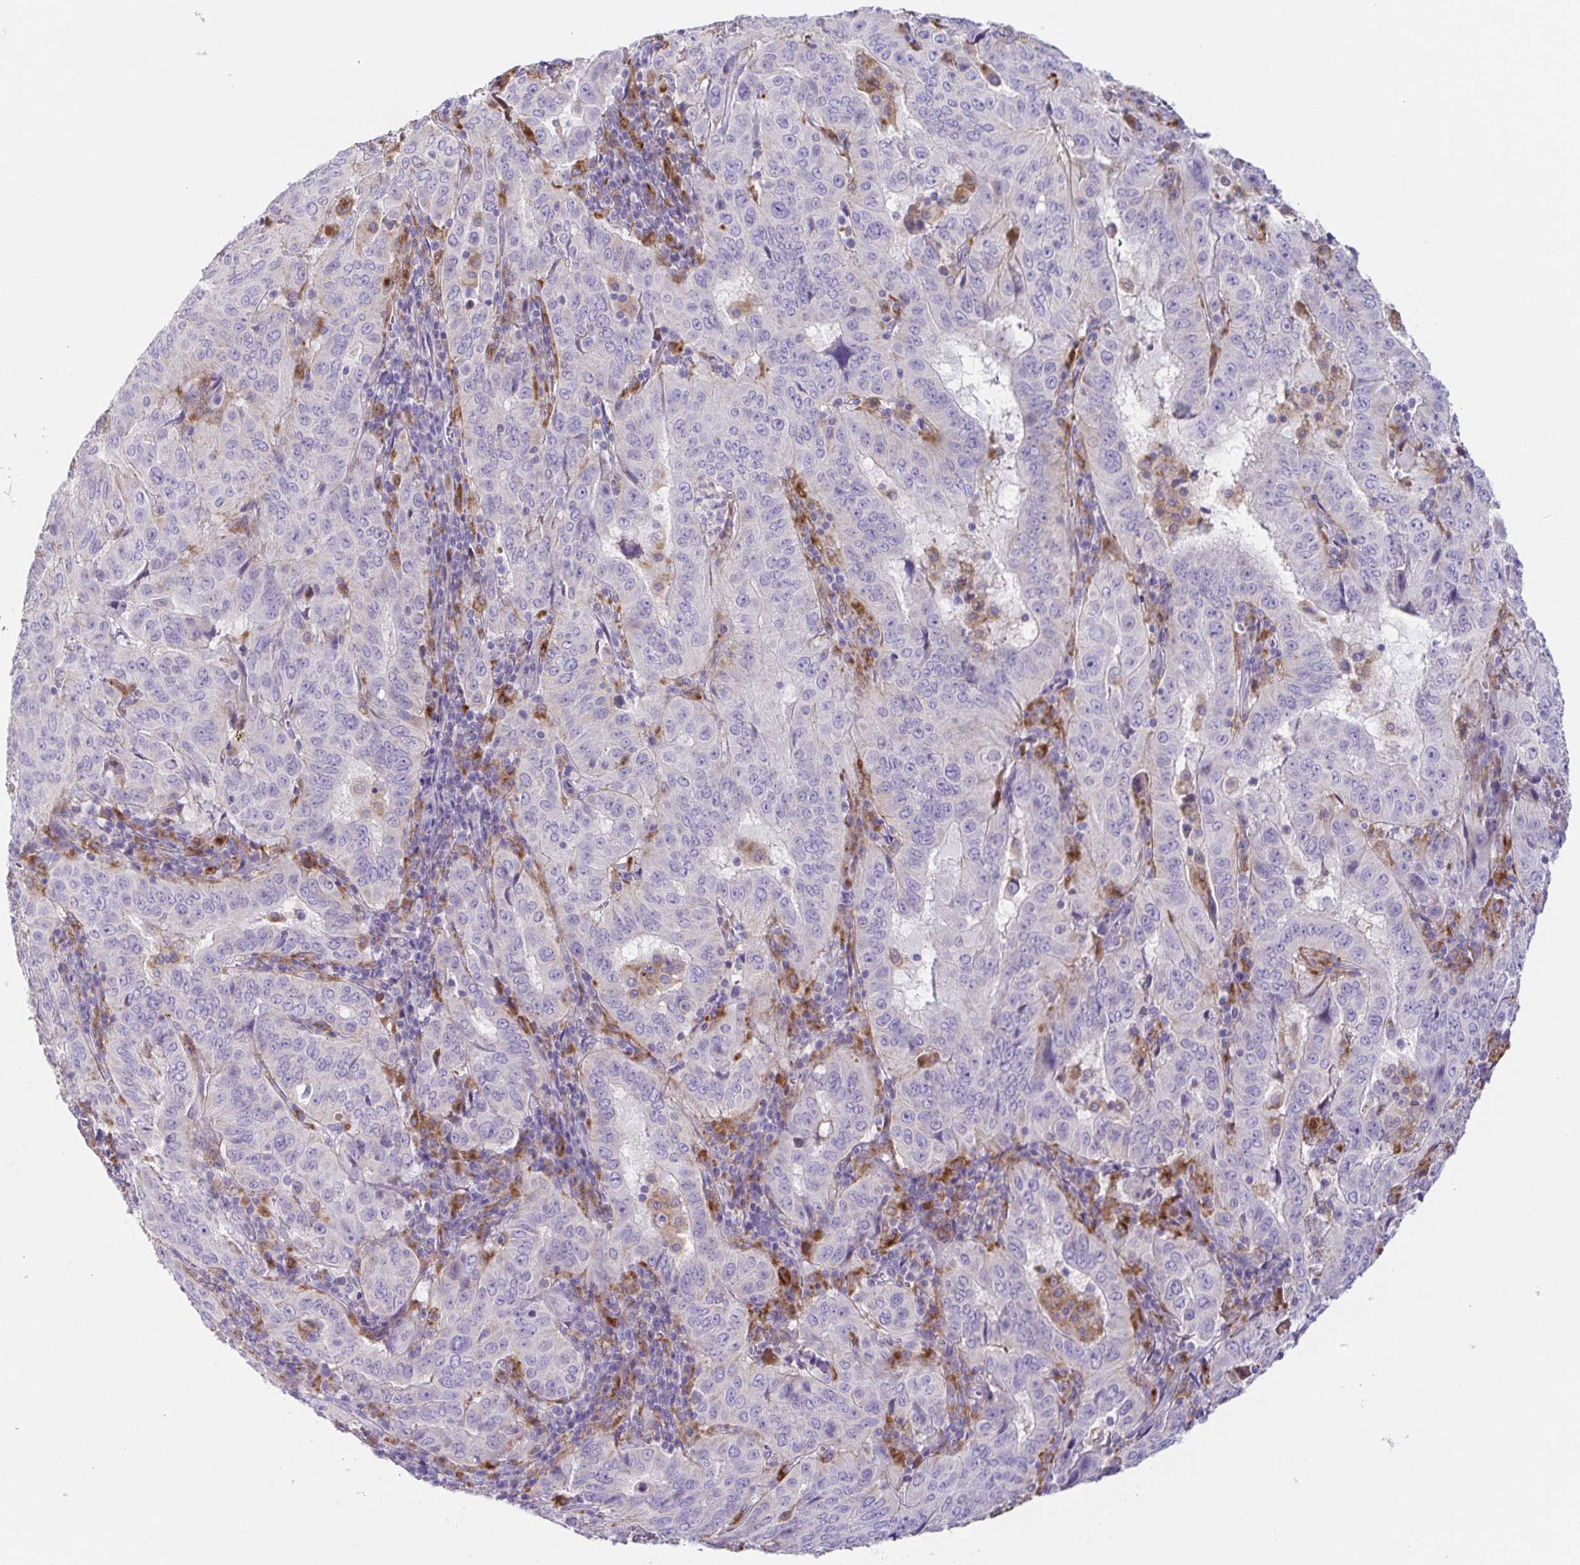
{"staining": {"intensity": "negative", "quantity": "none", "location": "none"}, "tissue": "pancreatic cancer", "cell_type": "Tumor cells", "image_type": "cancer", "snomed": [{"axis": "morphology", "description": "Adenocarcinoma, NOS"}, {"axis": "topography", "description": "Pancreas"}], "caption": "DAB immunohistochemical staining of pancreatic cancer reveals no significant positivity in tumor cells. (Brightfield microscopy of DAB (3,3'-diaminobenzidine) immunohistochemistry at high magnification).", "gene": "ATP6V1G2", "patient": {"sex": "male", "age": 63}}